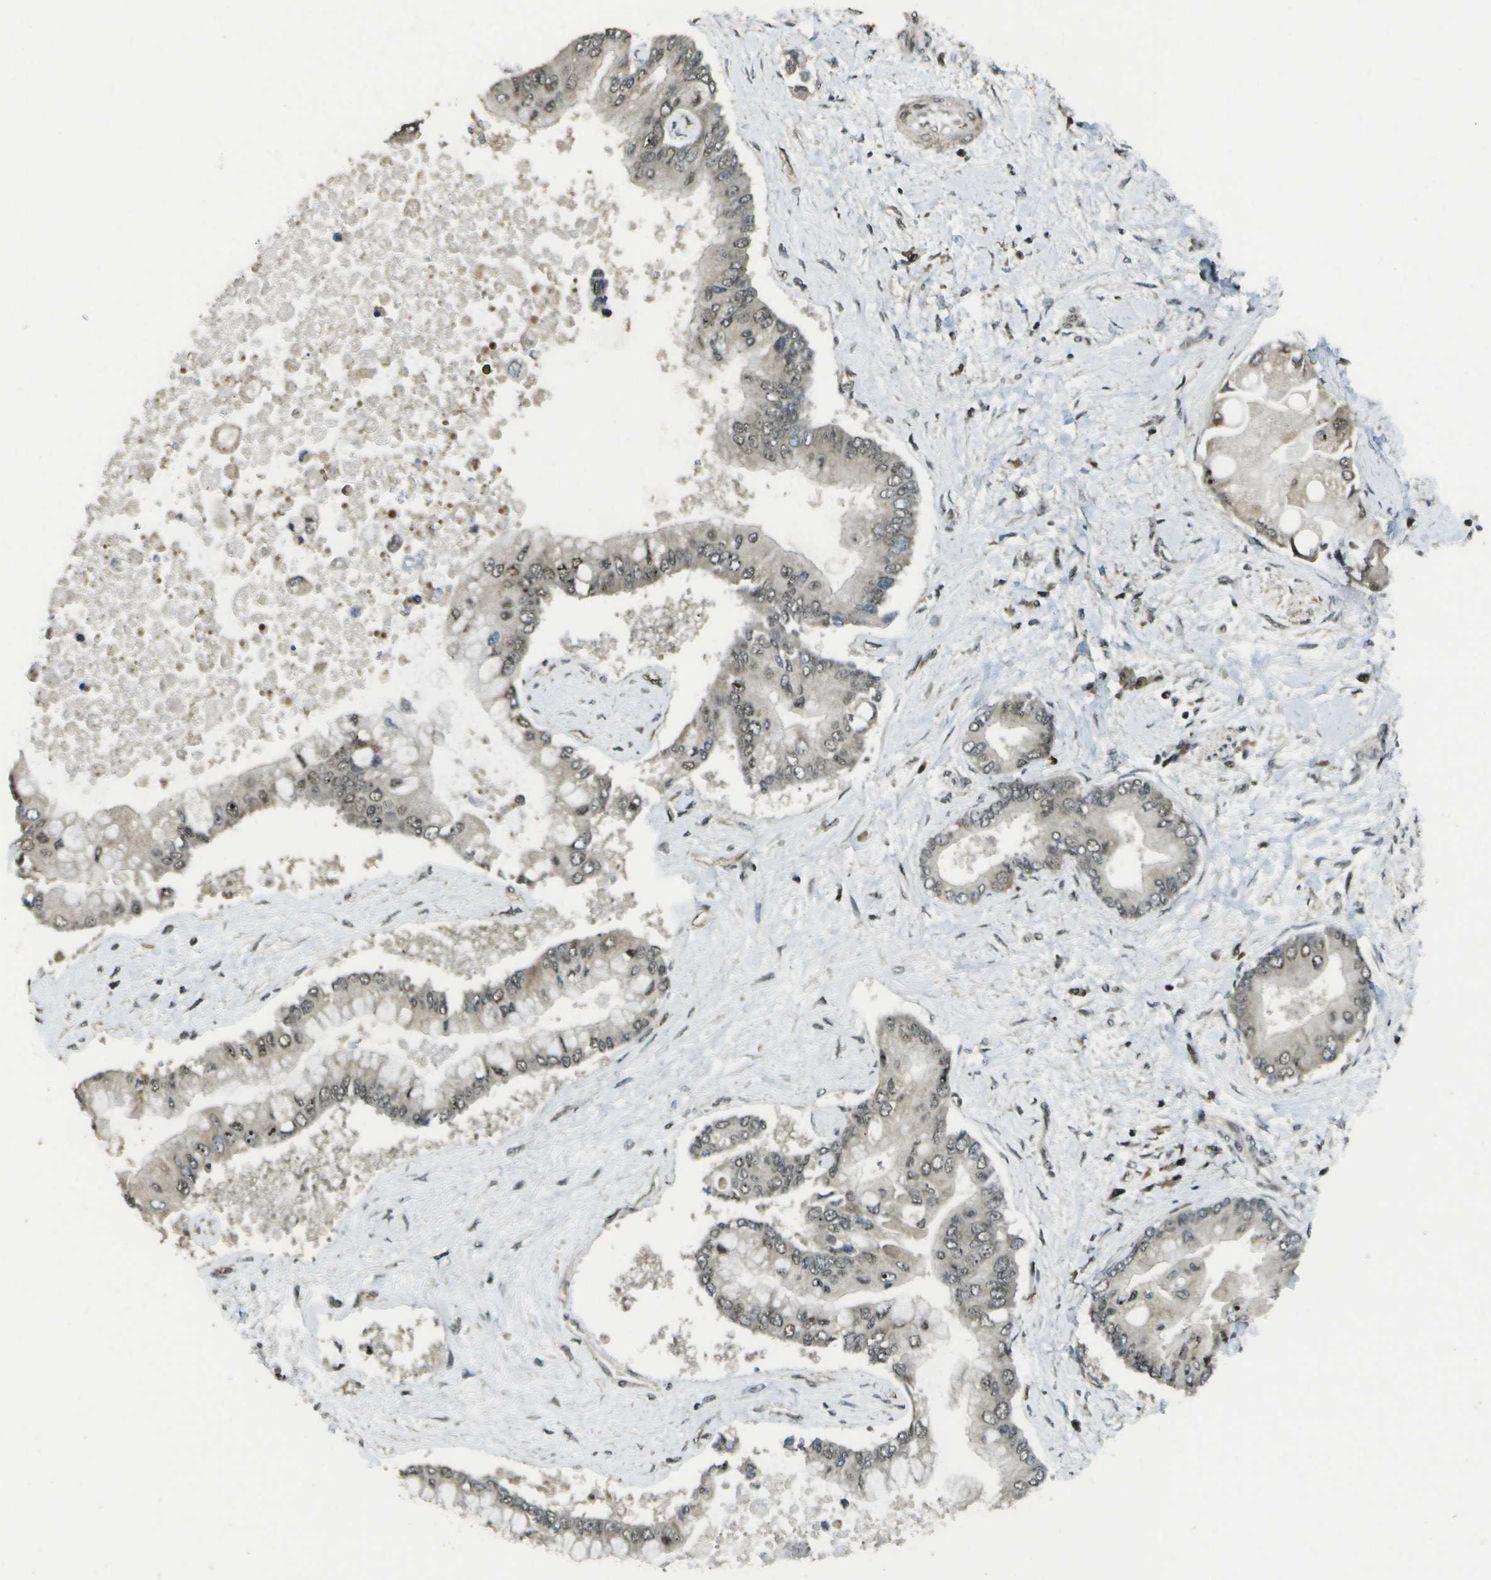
{"staining": {"intensity": "weak", "quantity": "25%-75%", "location": "nuclear"}, "tissue": "liver cancer", "cell_type": "Tumor cells", "image_type": "cancer", "snomed": [{"axis": "morphology", "description": "Cholangiocarcinoma"}, {"axis": "topography", "description": "Liver"}], "caption": "Cholangiocarcinoma (liver) stained with DAB IHC reveals low levels of weak nuclear expression in approximately 25%-75% of tumor cells.", "gene": "KAT5", "patient": {"sex": "male", "age": 50}}